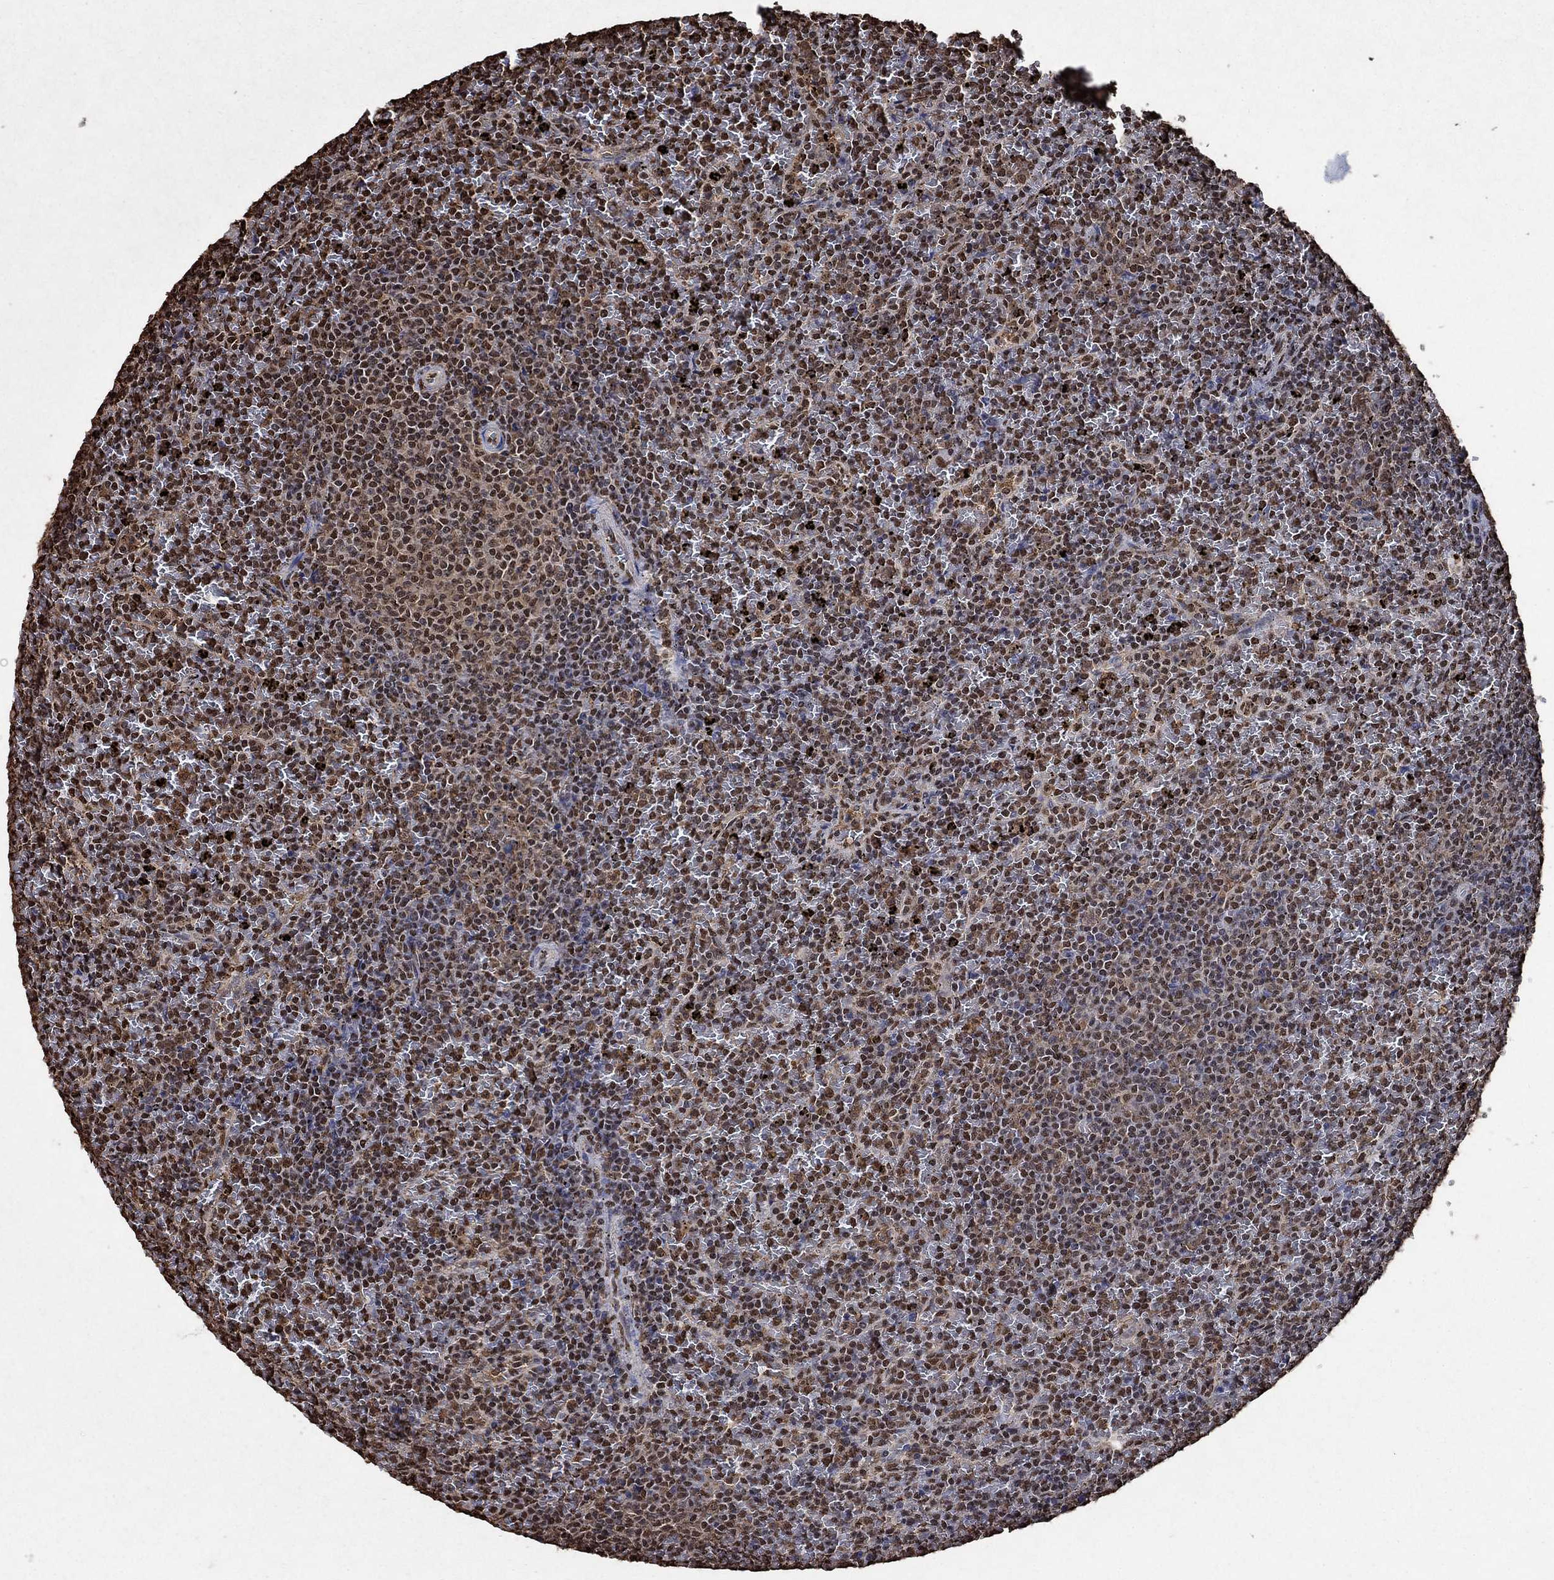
{"staining": {"intensity": "moderate", "quantity": ">75%", "location": "nuclear"}, "tissue": "lymphoma", "cell_type": "Tumor cells", "image_type": "cancer", "snomed": [{"axis": "morphology", "description": "Malignant lymphoma, non-Hodgkin's type, Low grade"}, {"axis": "topography", "description": "Spleen"}], "caption": "Approximately >75% of tumor cells in human low-grade malignant lymphoma, non-Hodgkin's type reveal moderate nuclear protein expression as visualized by brown immunohistochemical staining.", "gene": "GAPDH", "patient": {"sex": "female", "age": 77}}